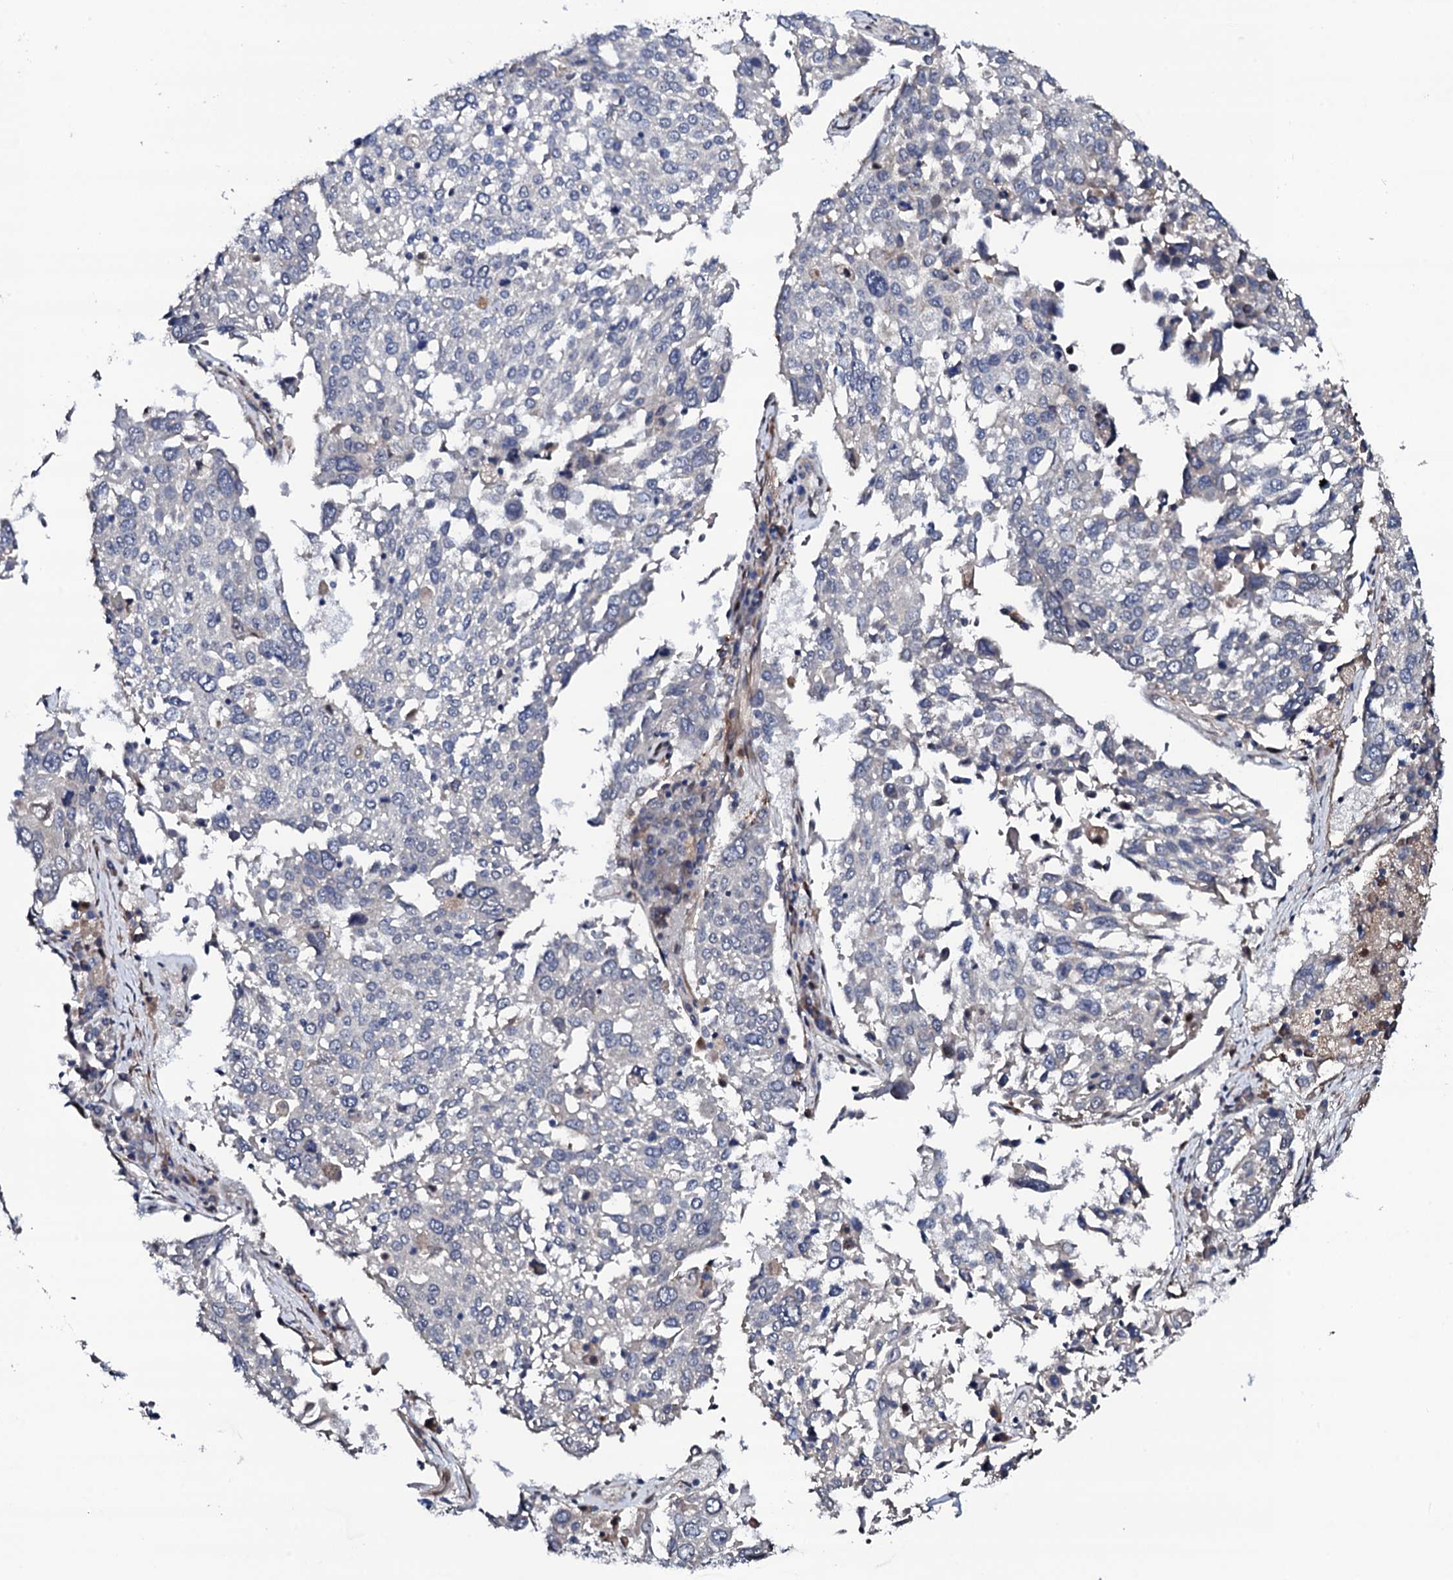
{"staining": {"intensity": "negative", "quantity": "none", "location": "none"}, "tissue": "lung cancer", "cell_type": "Tumor cells", "image_type": "cancer", "snomed": [{"axis": "morphology", "description": "Squamous cell carcinoma, NOS"}, {"axis": "topography", "description": "Lung"}], "caption": "IHC photomicrograph of neoplastic tissue: lung cancer (squamous cell carcinoma) stained with DAB (3,3'-diaminobenzidine) displays no significant protein expression in tumor cells.", "gene": "CIAO2A", "patient": {"sex": "male", "age": 65}}